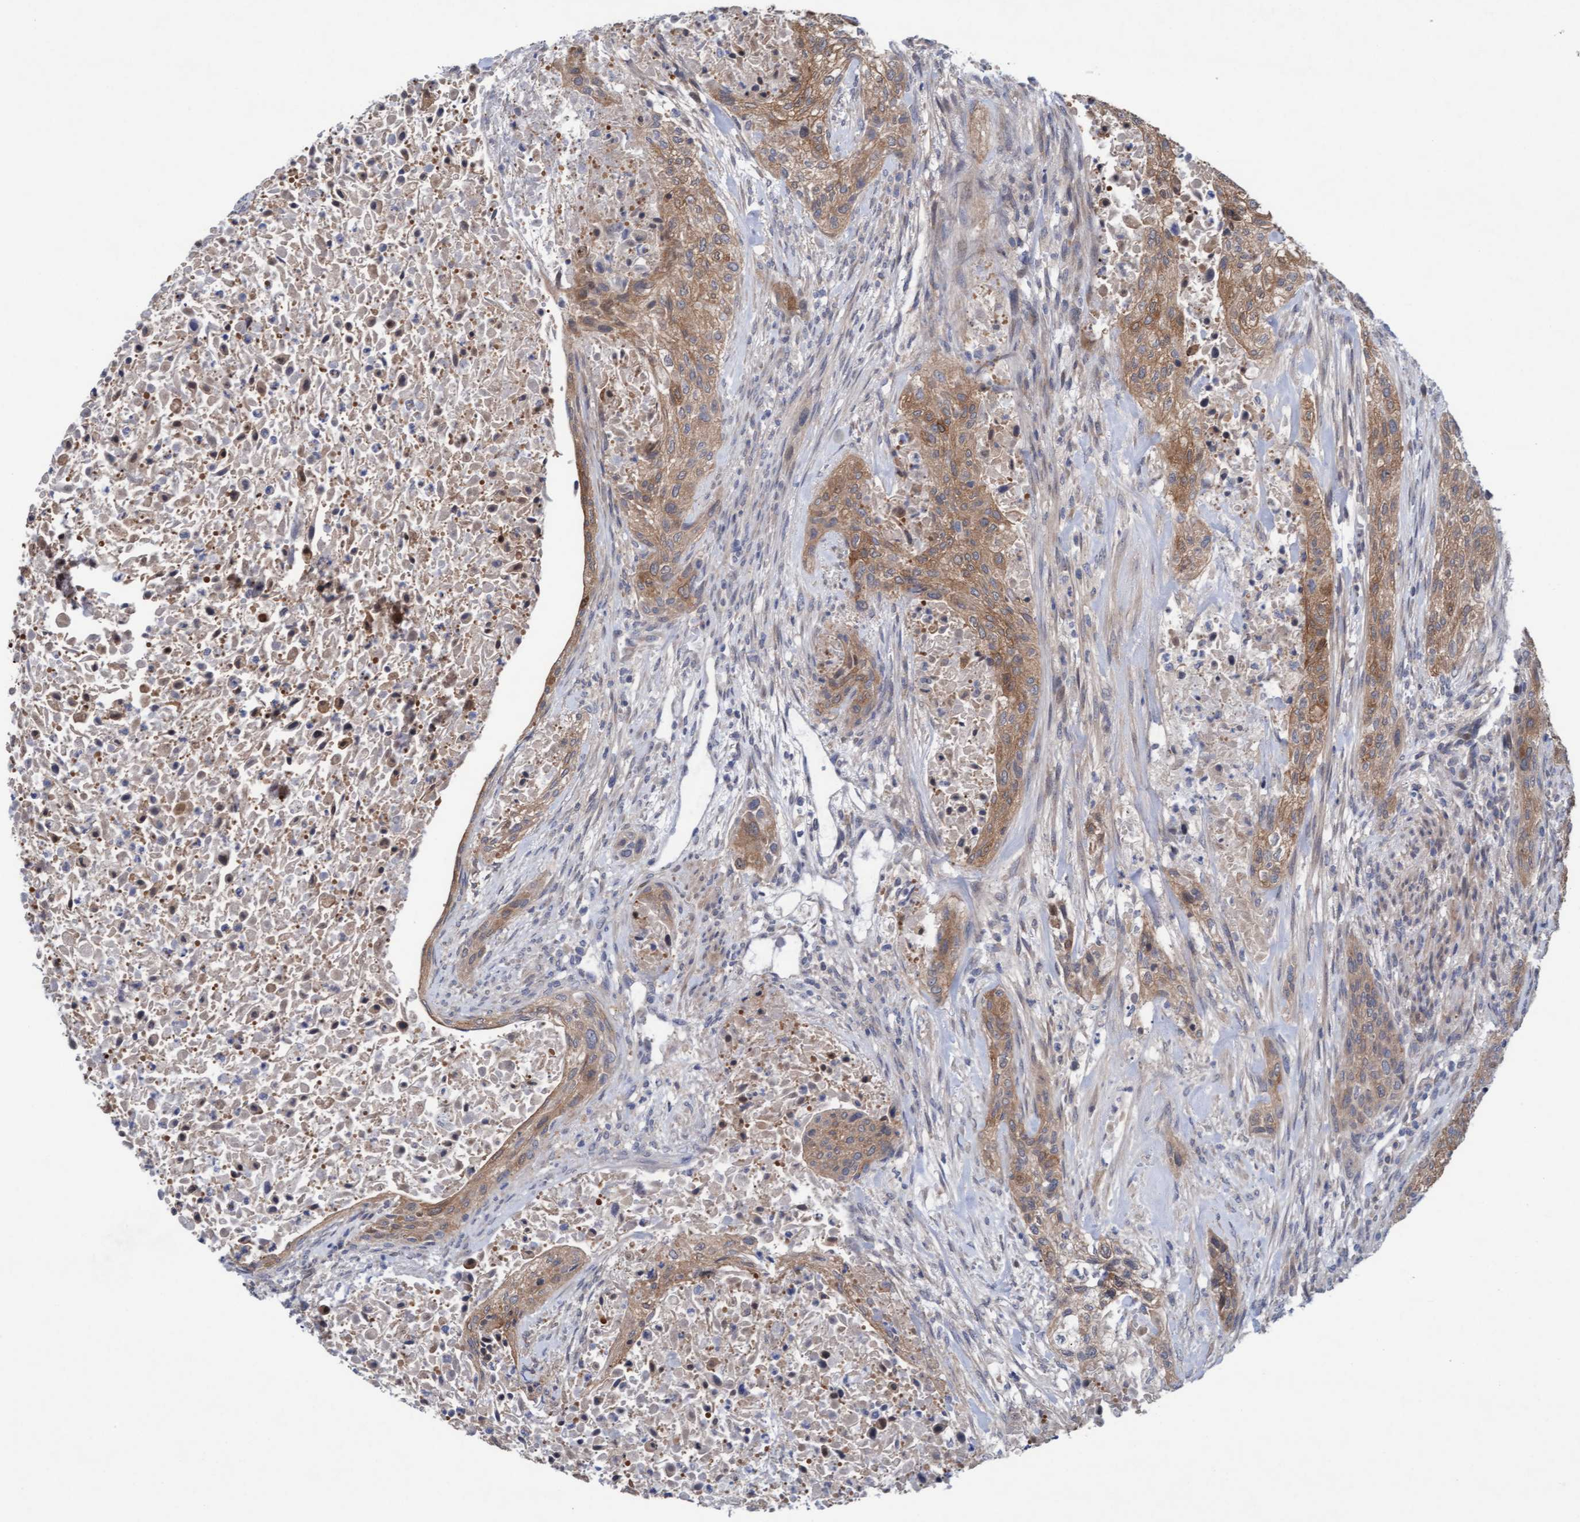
{"staining": {"intensity": "moderate", "quantity": ">75%", "location": "cytoplasmic/membranous"}, "tissue": "urothelial cancer", "cell_type": "Tumor cells", "image_type": "cancer", "snomed": [{"axis": "morphology", "description": "Urothelial carcinoma, Low grade"}, {"axis": "morphology", "description": "Urothelial carcinoma, High grade"}, {"axis": "topography", "description": "Urinary bladder"}], "caption": "IHC (DAB) staining of urothelial cancer shows moderate cytoplasmic/membranous protein expression in about >75% of tumor cells.", "gene": "PLCD1", "patient": {"sex": "male", "age": 35}}